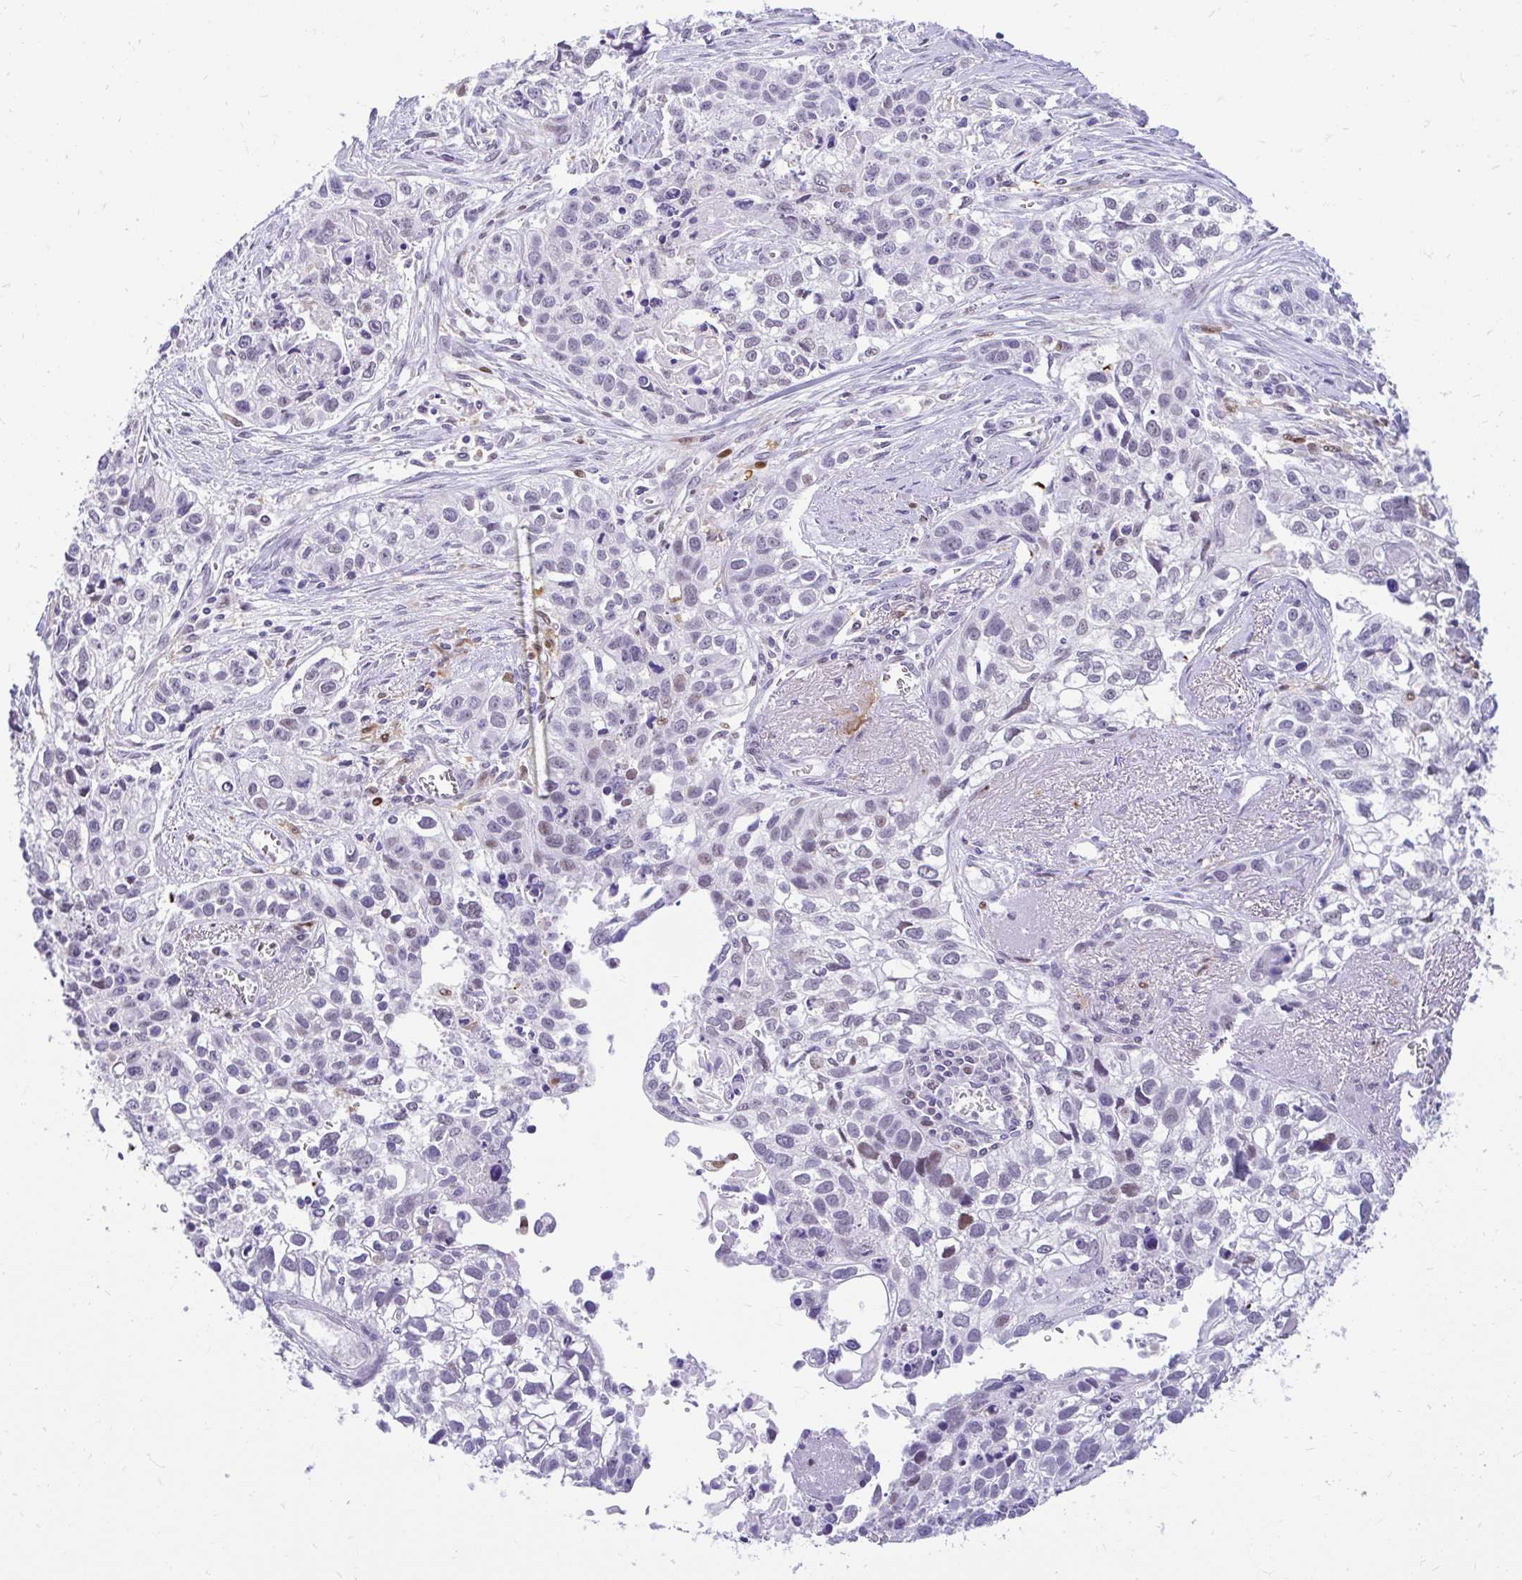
{"staining": {"intensity": "weak", "quantity": "25%-75%", "location": "nuclear"}, "tissue": "lung cancer", "cell_type": "Tumor cells", "image_type": "cancer", "snomed": [{"axis": "morphology", "description": "Squamous cell carcinoma, NOS"}, {"axis": "topography", "description": "Lung"}], "caption": "Human lung cancer stained for a protein (brown) exhibits weak nuclear positive expression in approximately 25%-75% of tumor cells.", "gene": "GLB1L2", "patient": {"sex": "male", "age": 74}}